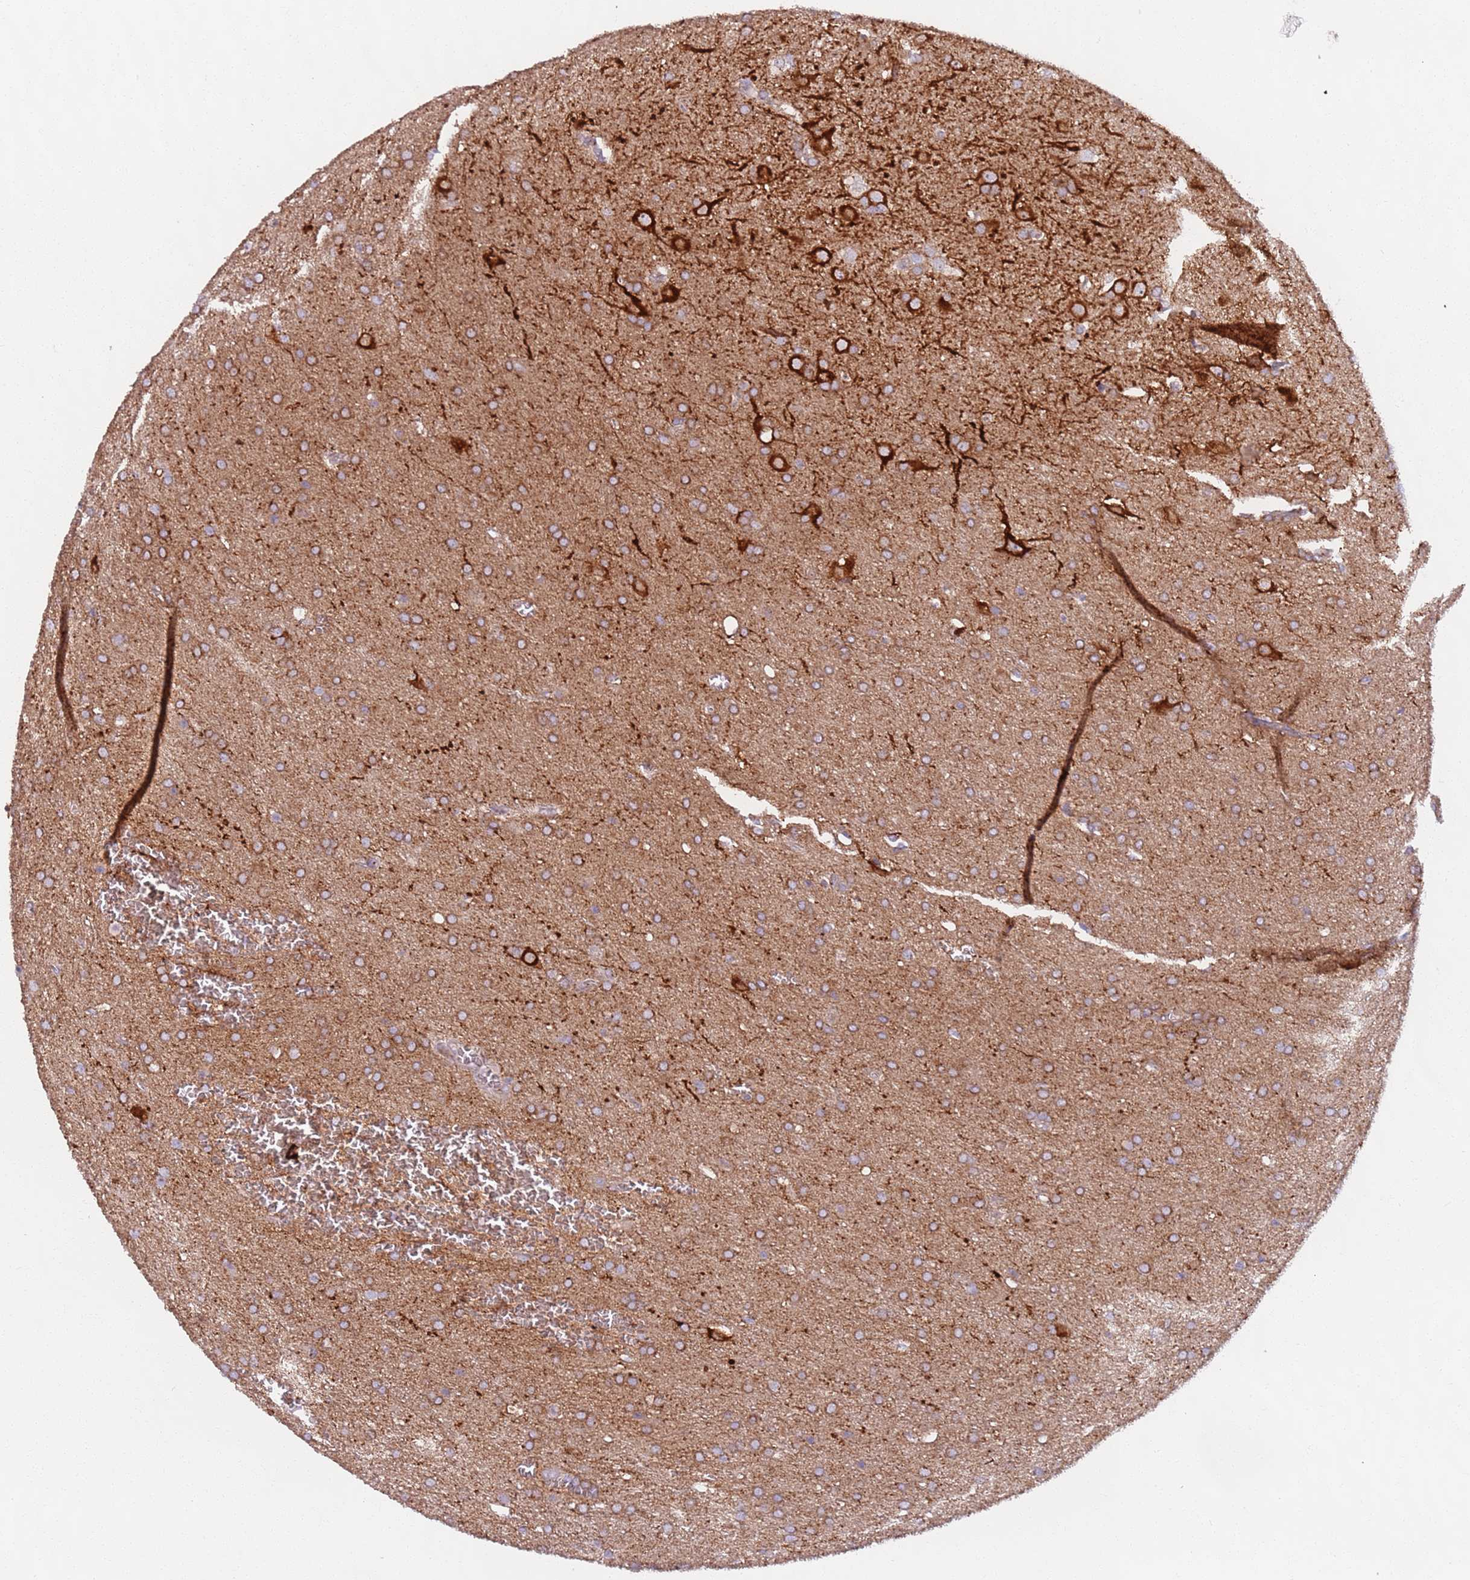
{"staining": {"intensity": "moderate", "quantity": ">75%", "location": "cytoplasmic/membranous"}, "tissue": "glioma", "cell_type": "Tumor cells", "image_type": "cancer", "snomed": [{"axis": "morphology", "description": "Glioma, malignant, Low grade"}, {"axis": "topography", "description": "Brain"}], "caption": "Immunohistochemical staining of malignant glioma (low-grade) reveals medium levels of moderate cytoplasmic/membranous protein positivity in about >75% of tumor cells.", "gene": "AKTIP", "patient": {"sex": "female", "age": 32}}